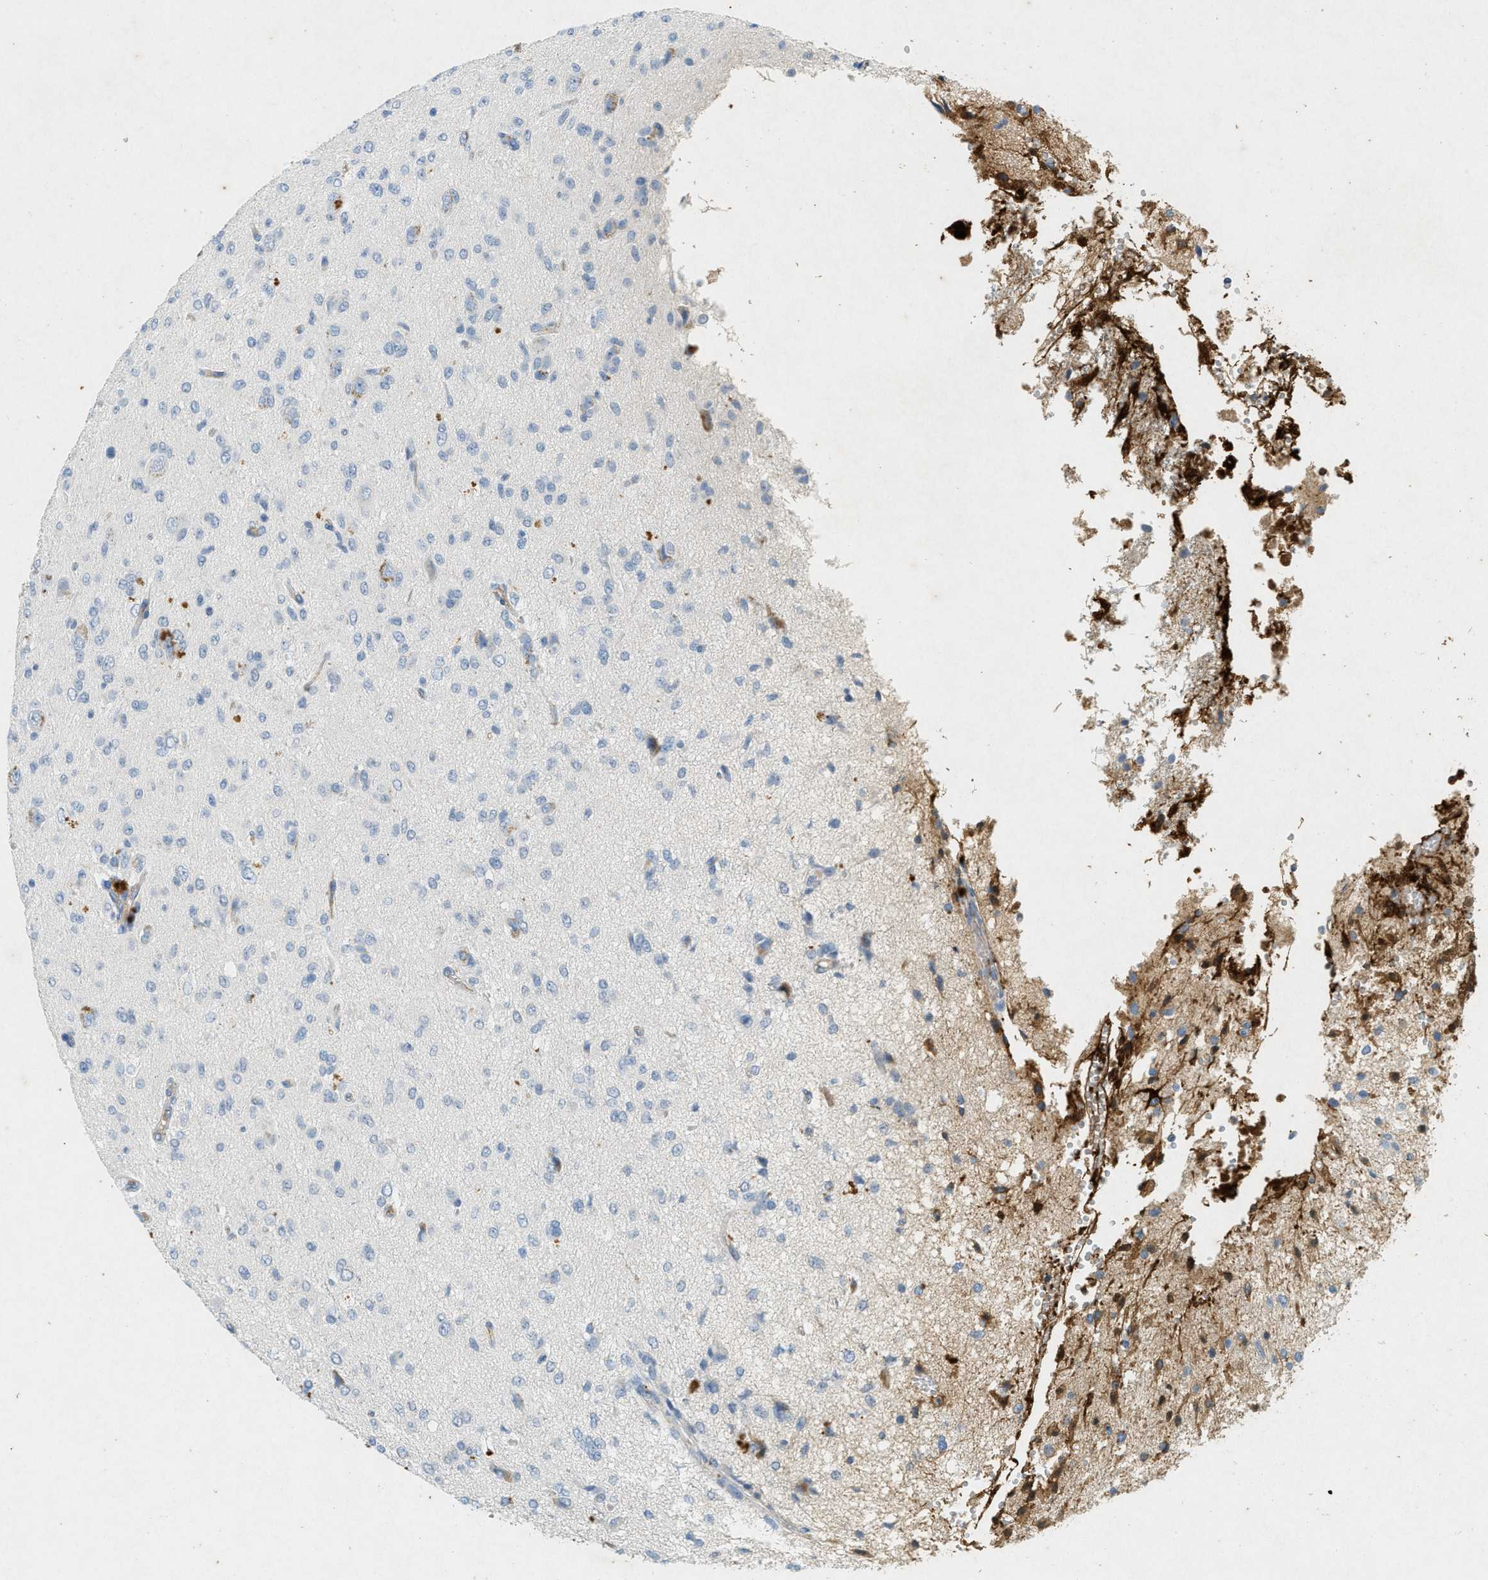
{"staining": {"intensity": "negative", "quantity": "none", "location": "none"}, "tissue": "glioma", "cell_type": "Tumor cells", "image_type": "cancer", "snomed": [{"axis": "morphology", "description": "Glioma, malignant, High grade"}, {"axis": "topography", "description": "Brain"}], "caption": "The immunohistochemistry image has no significant positivity in tumor cells of high-grade glioma (malignant) tissue. (DAB immunohistochemistry (IHC), high magnification).", "gene": "F2", "patient": {"sex": "female", "age": 59}}